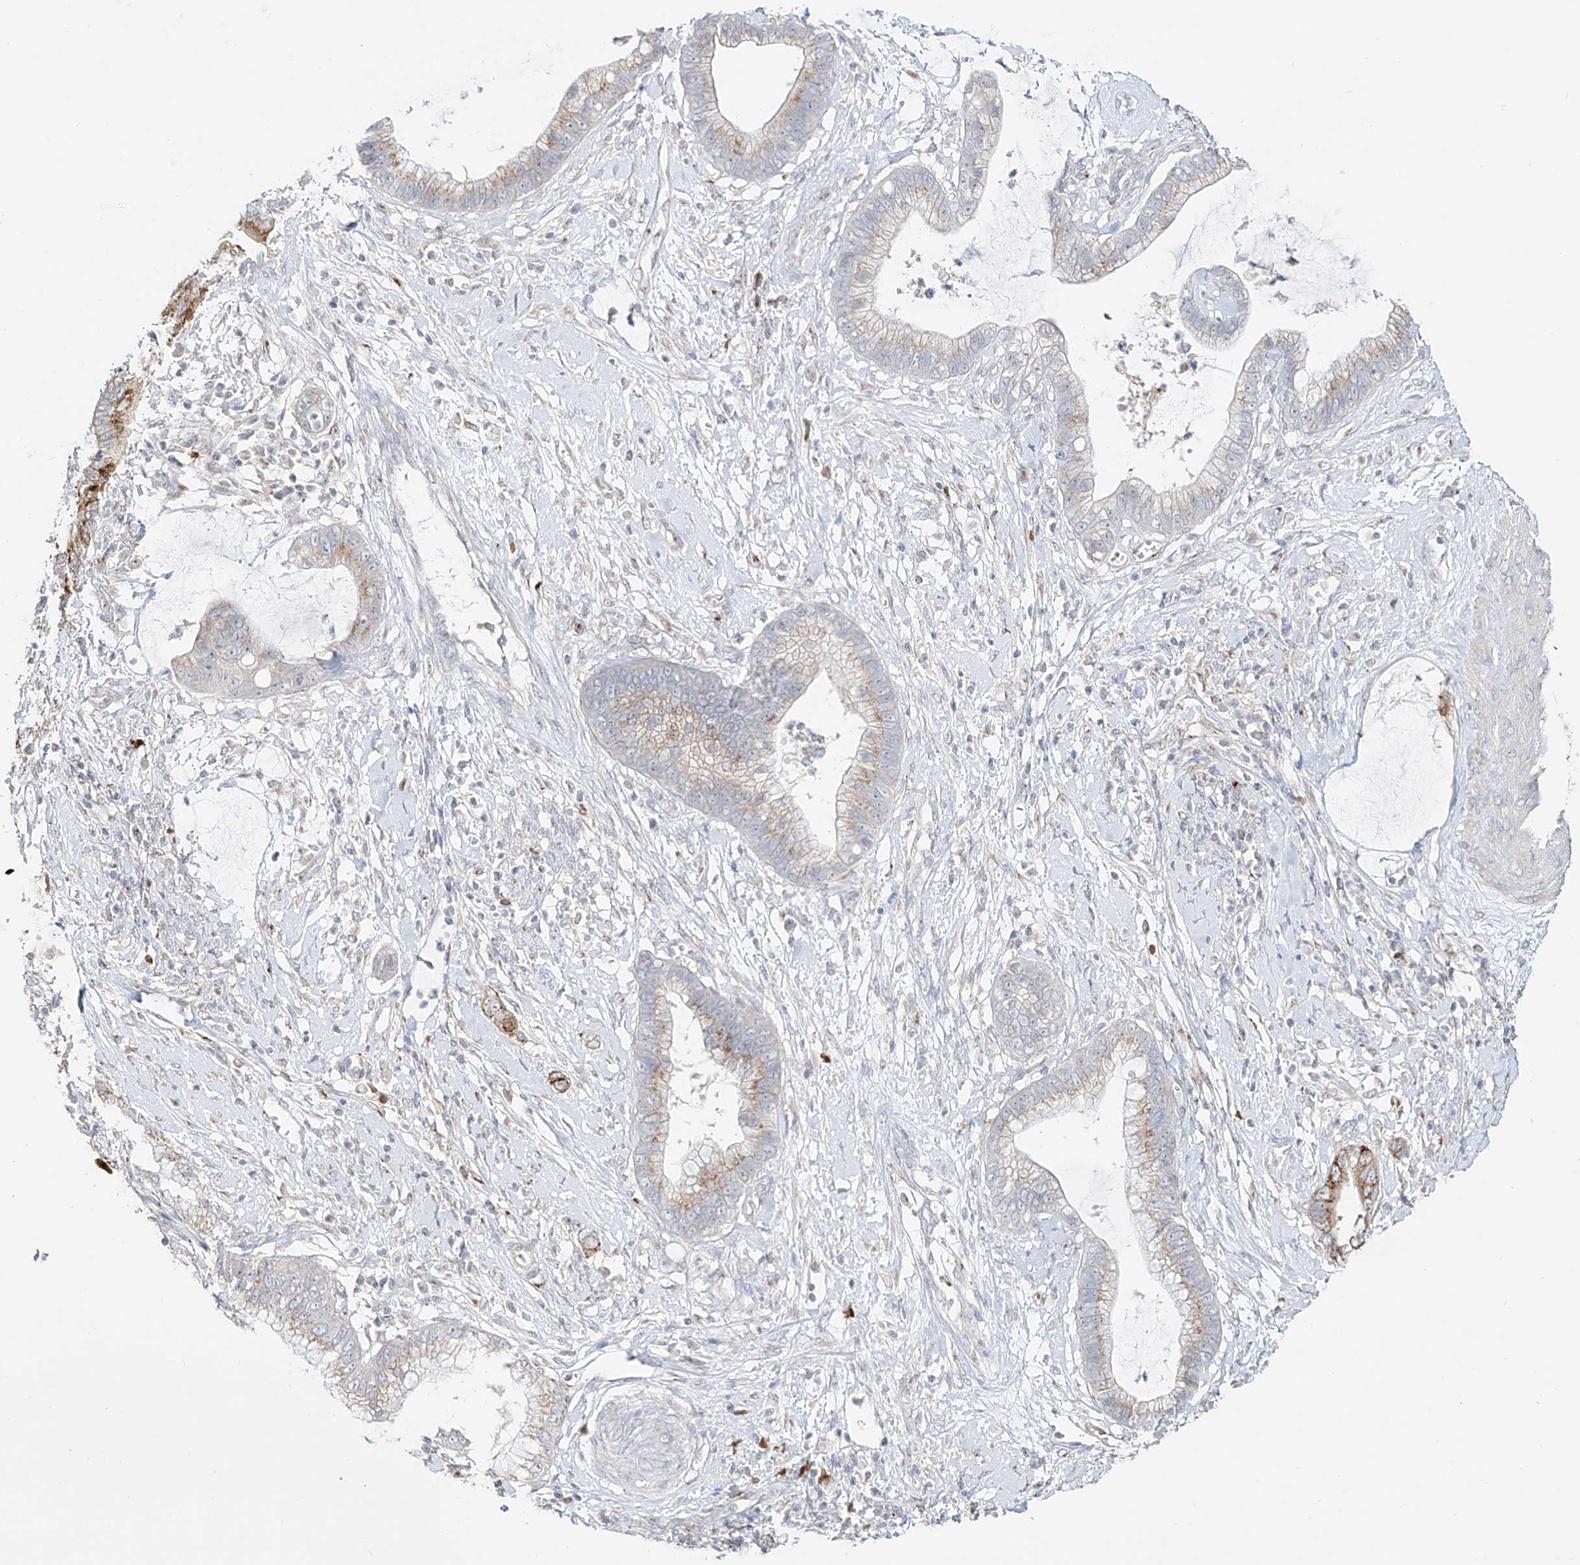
{"staining": {"intensity": "moderate", "quantity": "25%-75%", "location": "cytoplasmic/membranous"}, "tissue": "cervical cancer", "cell_type": "Tumor cells", "image_type": "cancer", "snomed": [{"axis": "morphology", "description": "Adenocarcinoma, NOS"}, {"axis": "topography", "description": "Cervix"}], "caption": "Approximately 25%-75% of tumor cells in human cervical cancer reveal moderate cytoplasmic/membranous protein staining as visualized by brown immunohistochemical staining.", "gene": "BSDC1", "patient": {"sex": "female", "age": 44}}